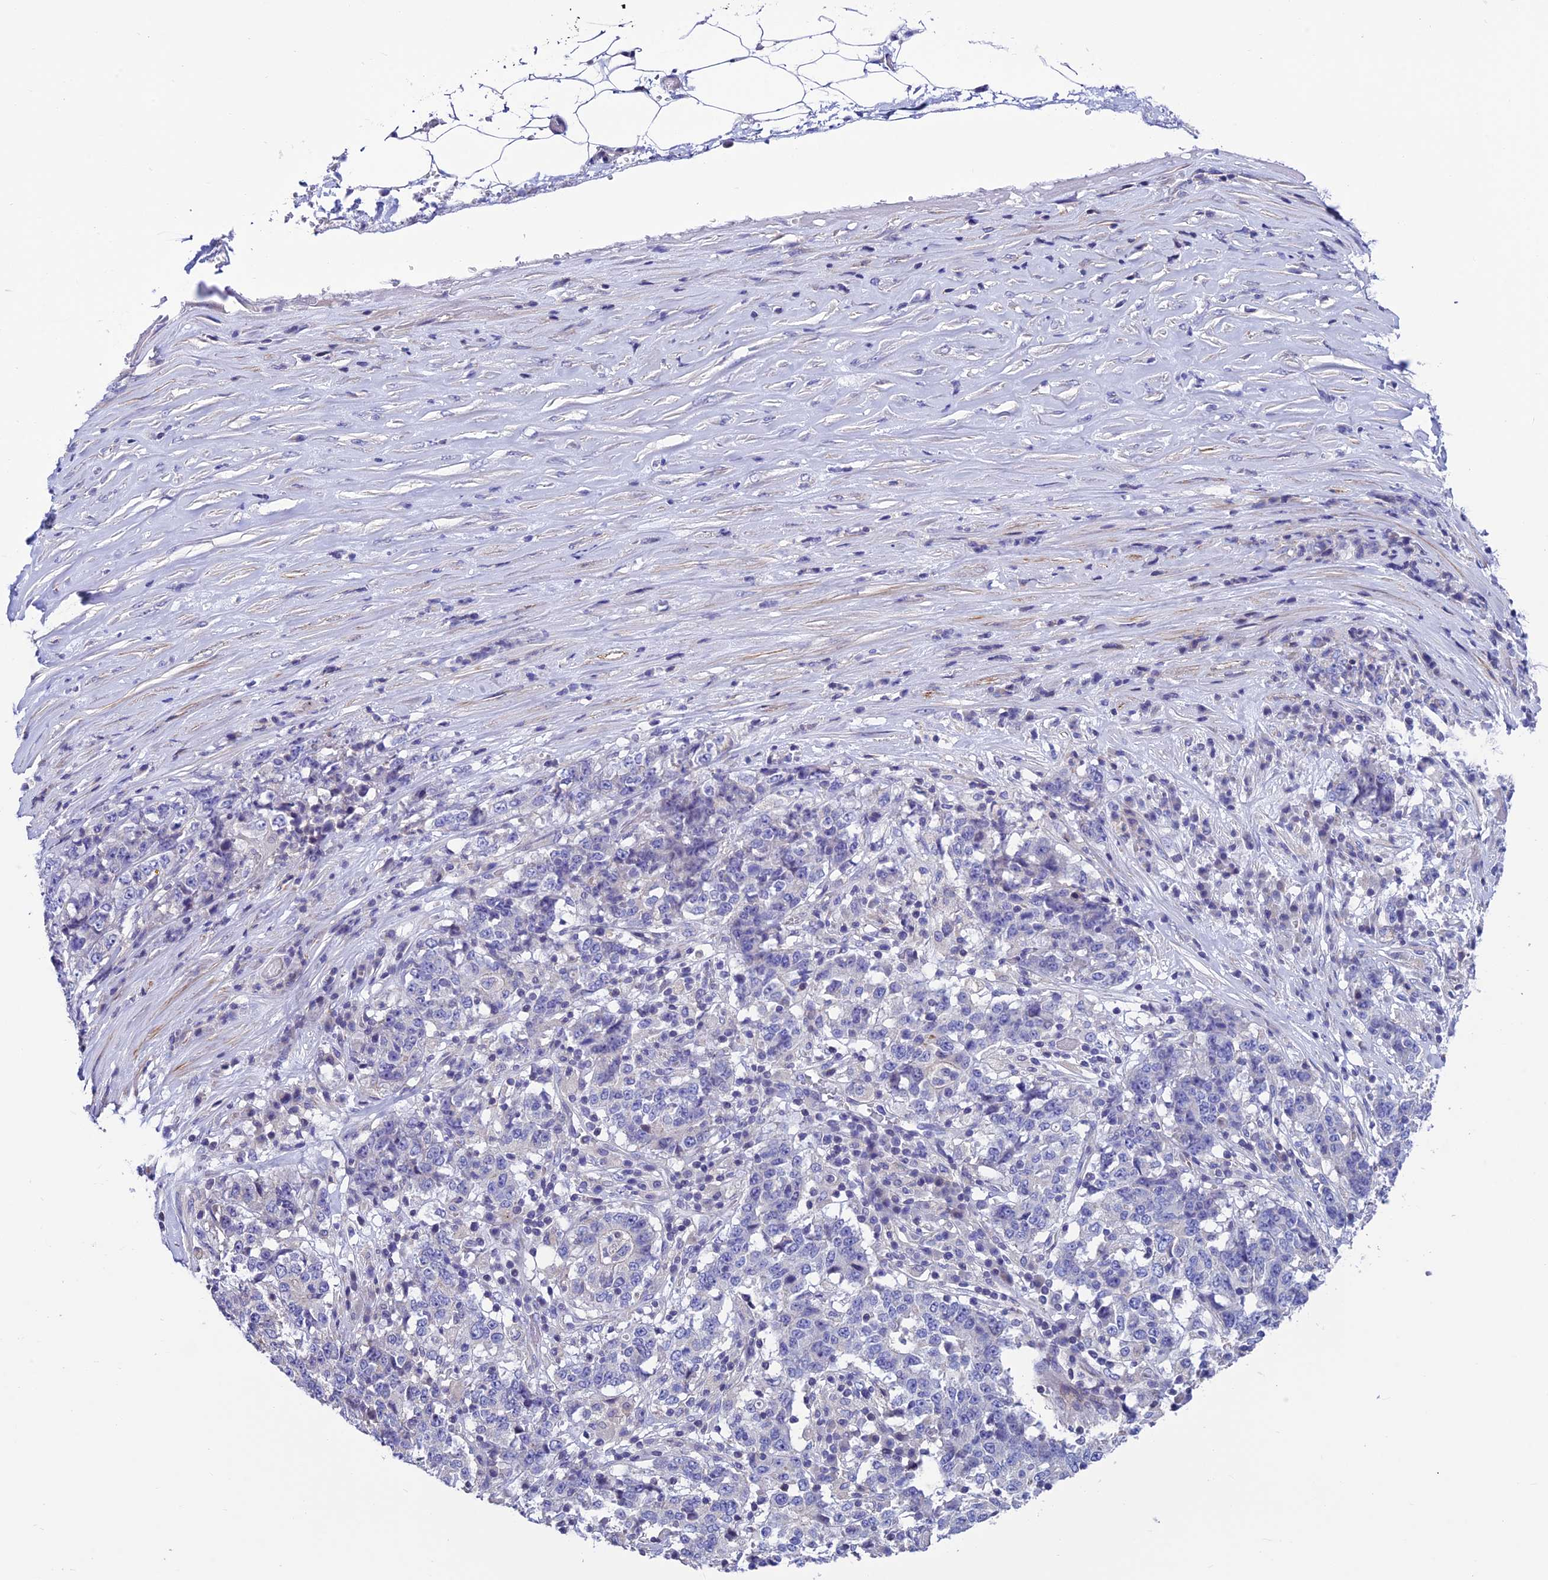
{"staining": {"intensity": "negative", "quantity": "none", "location": "none"}, "tissue": "stomach cancer", "cell_type": "Tumor cells", "image_type": "cancer", "snomed": [{"axis": "morphology", "description": "Adenocarcinoma, NOS"}, {"axis": "topography", "description": "Stomach"}], "caption": "IHC micrograph of neoplastic tissue: stomach cancer stained with DAB (3,3'-diaminobenzidine) displays no significant protein expression in tumor cells. The staining is performed using DAB brown chromogen with nuclei counter-stained in using hematoxylin.", "gene": "FAM178B", "patient": {"sex": "male", "age": 59}}